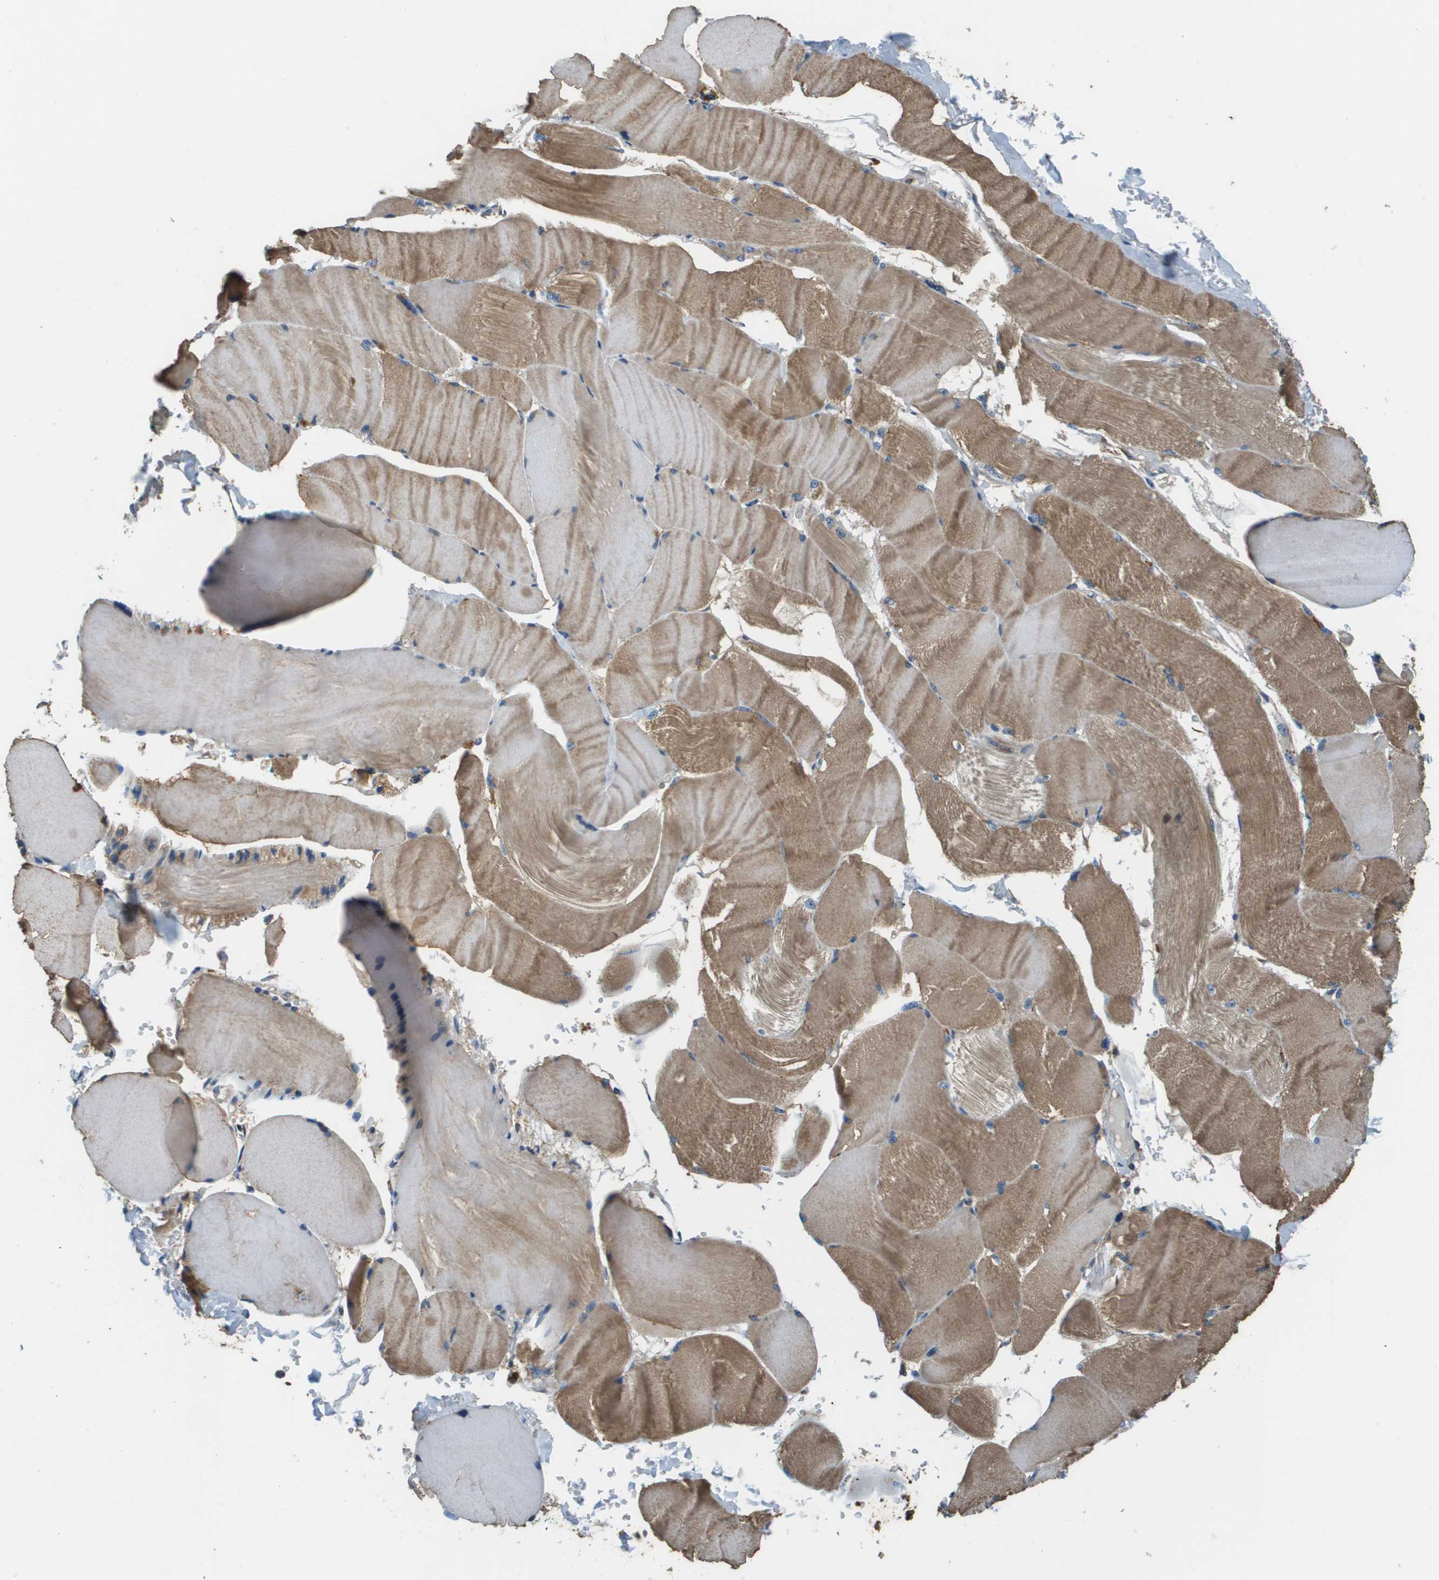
{"staining": {"intensity": "moderate", "quantity": "25%-75%", "location": "cytoplasmic/membranous"}, "tissue": "skeletal muscle", "cell_type": "Myocytes", "image_type": "normal", "snomed": [{"axis": "morphology", "description": "Normal tissue, NOS"}, {"axis": "topography", "description": "Skin"}, {"axis": "topography", "description": "Skeletal muscle"}], "caption": "Immunohistochemical staining of normal skeletal muscle shows medium levels of moderate cytoplasmic/membranous staining in about 25%-75% of myocytes.", "gene": "SAMSN1", "patient": {"sex": "male", "age": 83}}